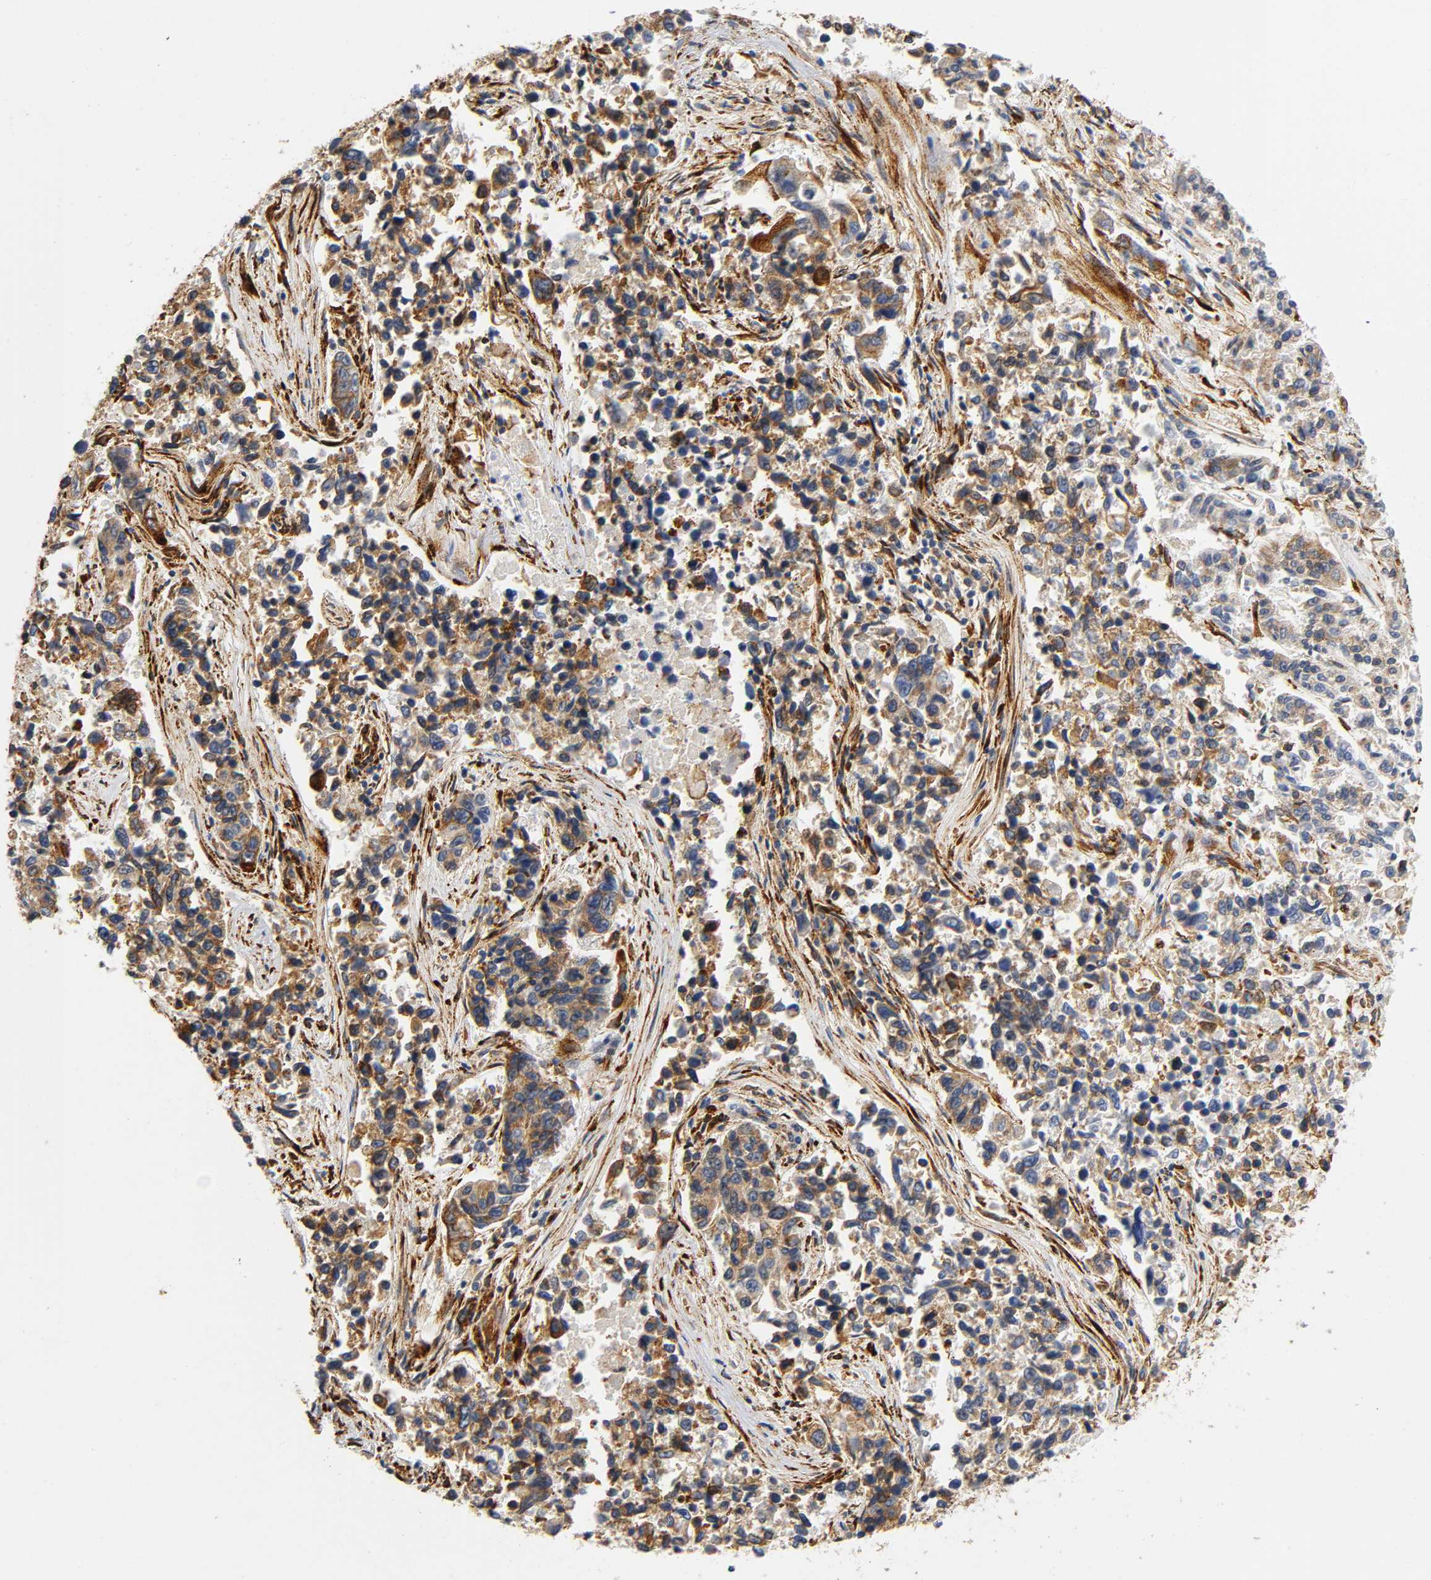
{"staining": {"intensity": "moderate", "quantity": ">75%", "location": "cytoplasmic/membranous"}, "tissue": "lung cancer", "cell_type": "Tumor cells", "image_type": "cancer", "snomed": [{"axis": "morphology", "description": "Adenocarcinoma, NOS"}, {"axis": "topography", "description": "Lung"}], "caption": "Protein staining shows moderate cytoplasmic/membranous staining in about >75% of tumor cells in lung adenocarcinoma.", "gene": "SOS2", "patient": {"sex": "male", "age": 84}}